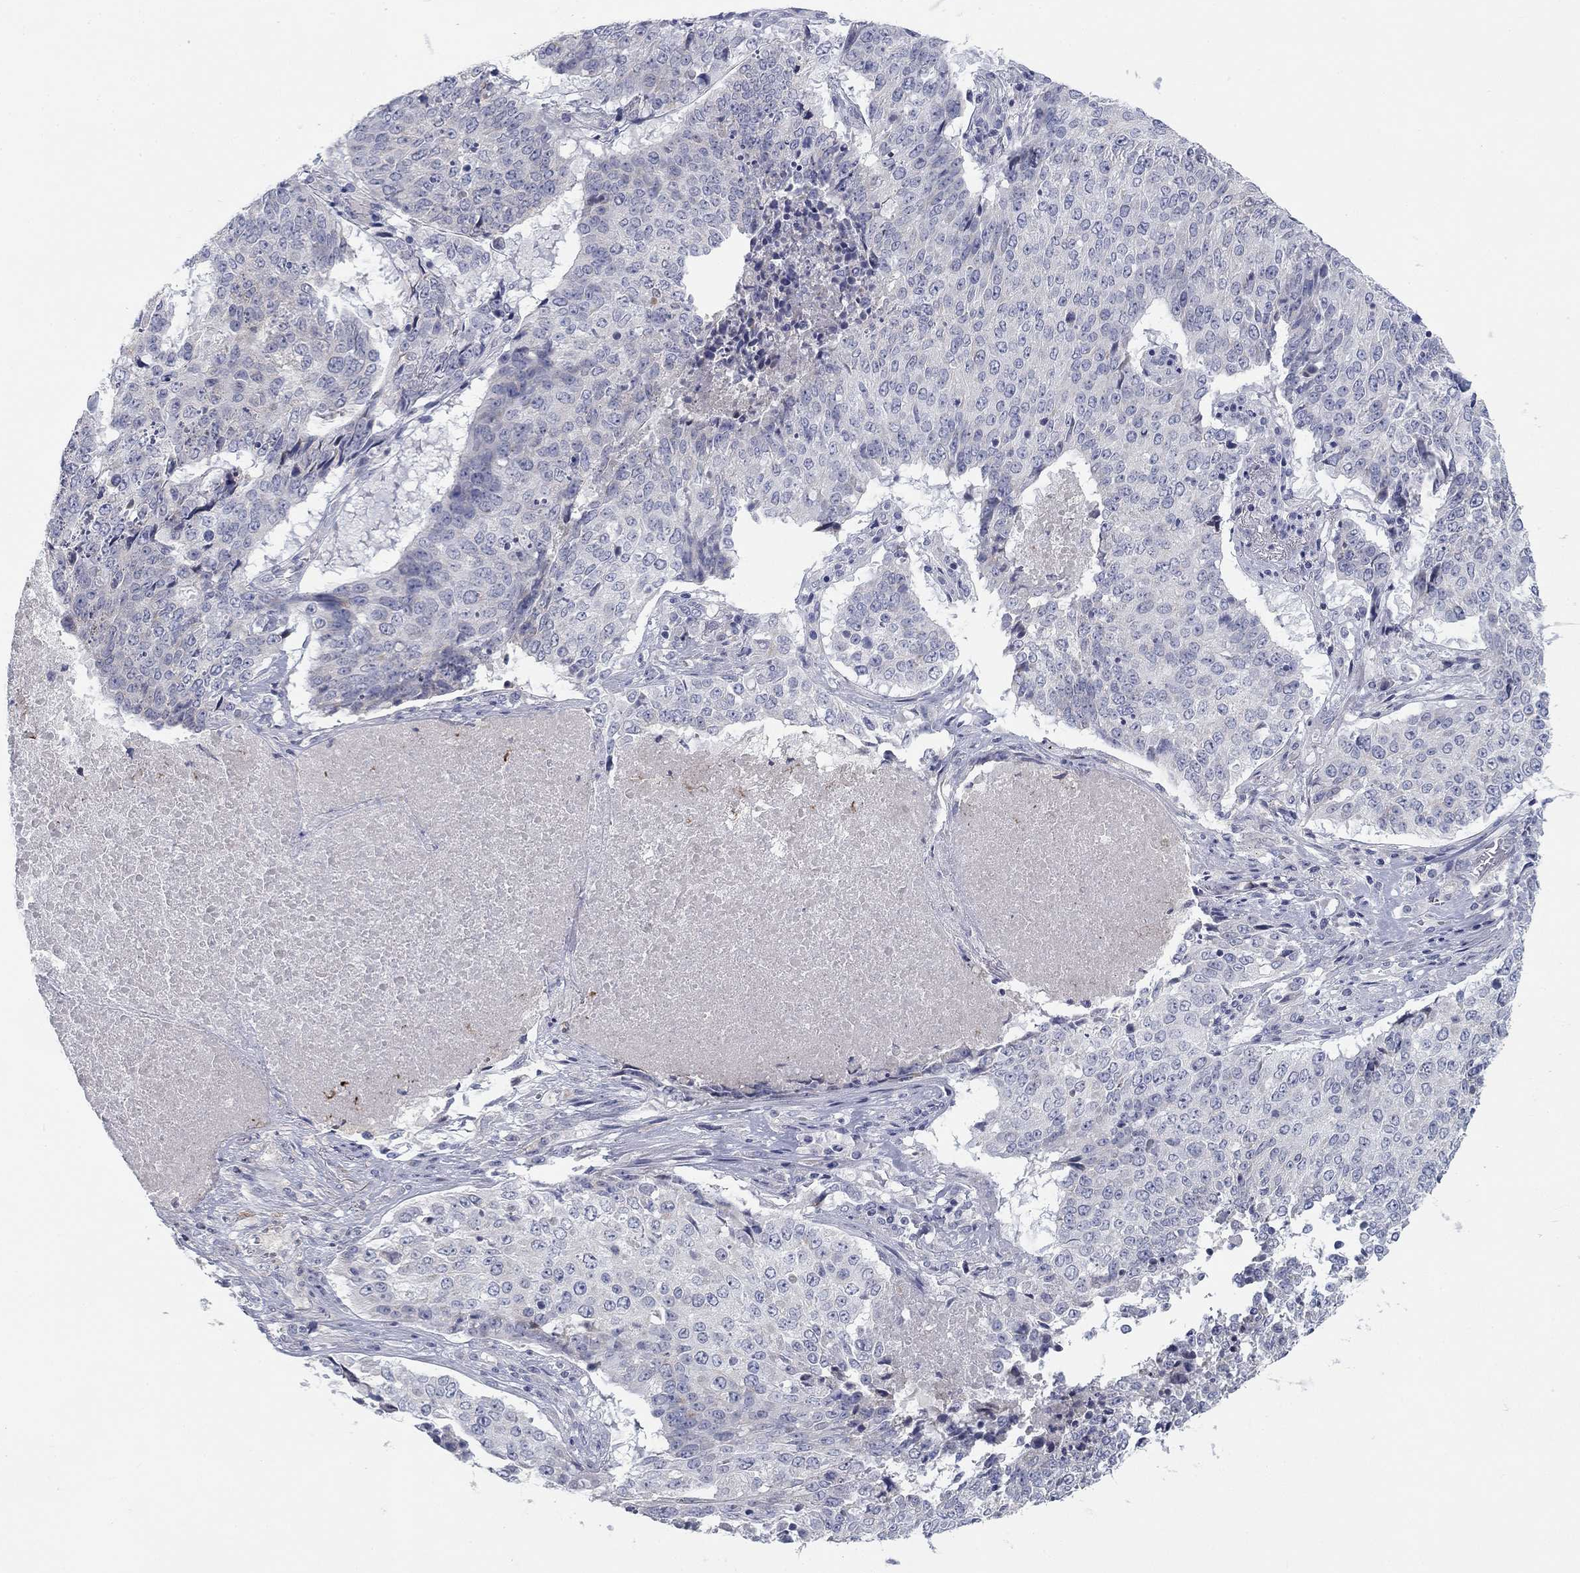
{"staining": {"intensity": "negative", "quantity": "none", "location": "none"}, "tissue": "lung cancer", "cell_type": "Tumor cells", "image_type": "cancer", "snomed": [{"axis": "morphology", "description": "Normal tissue, NOS"}, {"axis": "morphology", "description": "Squamous cell carcinoma, NOS"}, {"axis": "topography", "description": "Bronchus"}, {"axis": "topography", "description": "Lung"}], "caption": "Lung cancer (squamous cell carcinoma) stained for a protein using immunohistochemistry demonstrates no expression tumor cells.", "gene": "CALB1", "patient": {"sex": "male", "age": 64}}